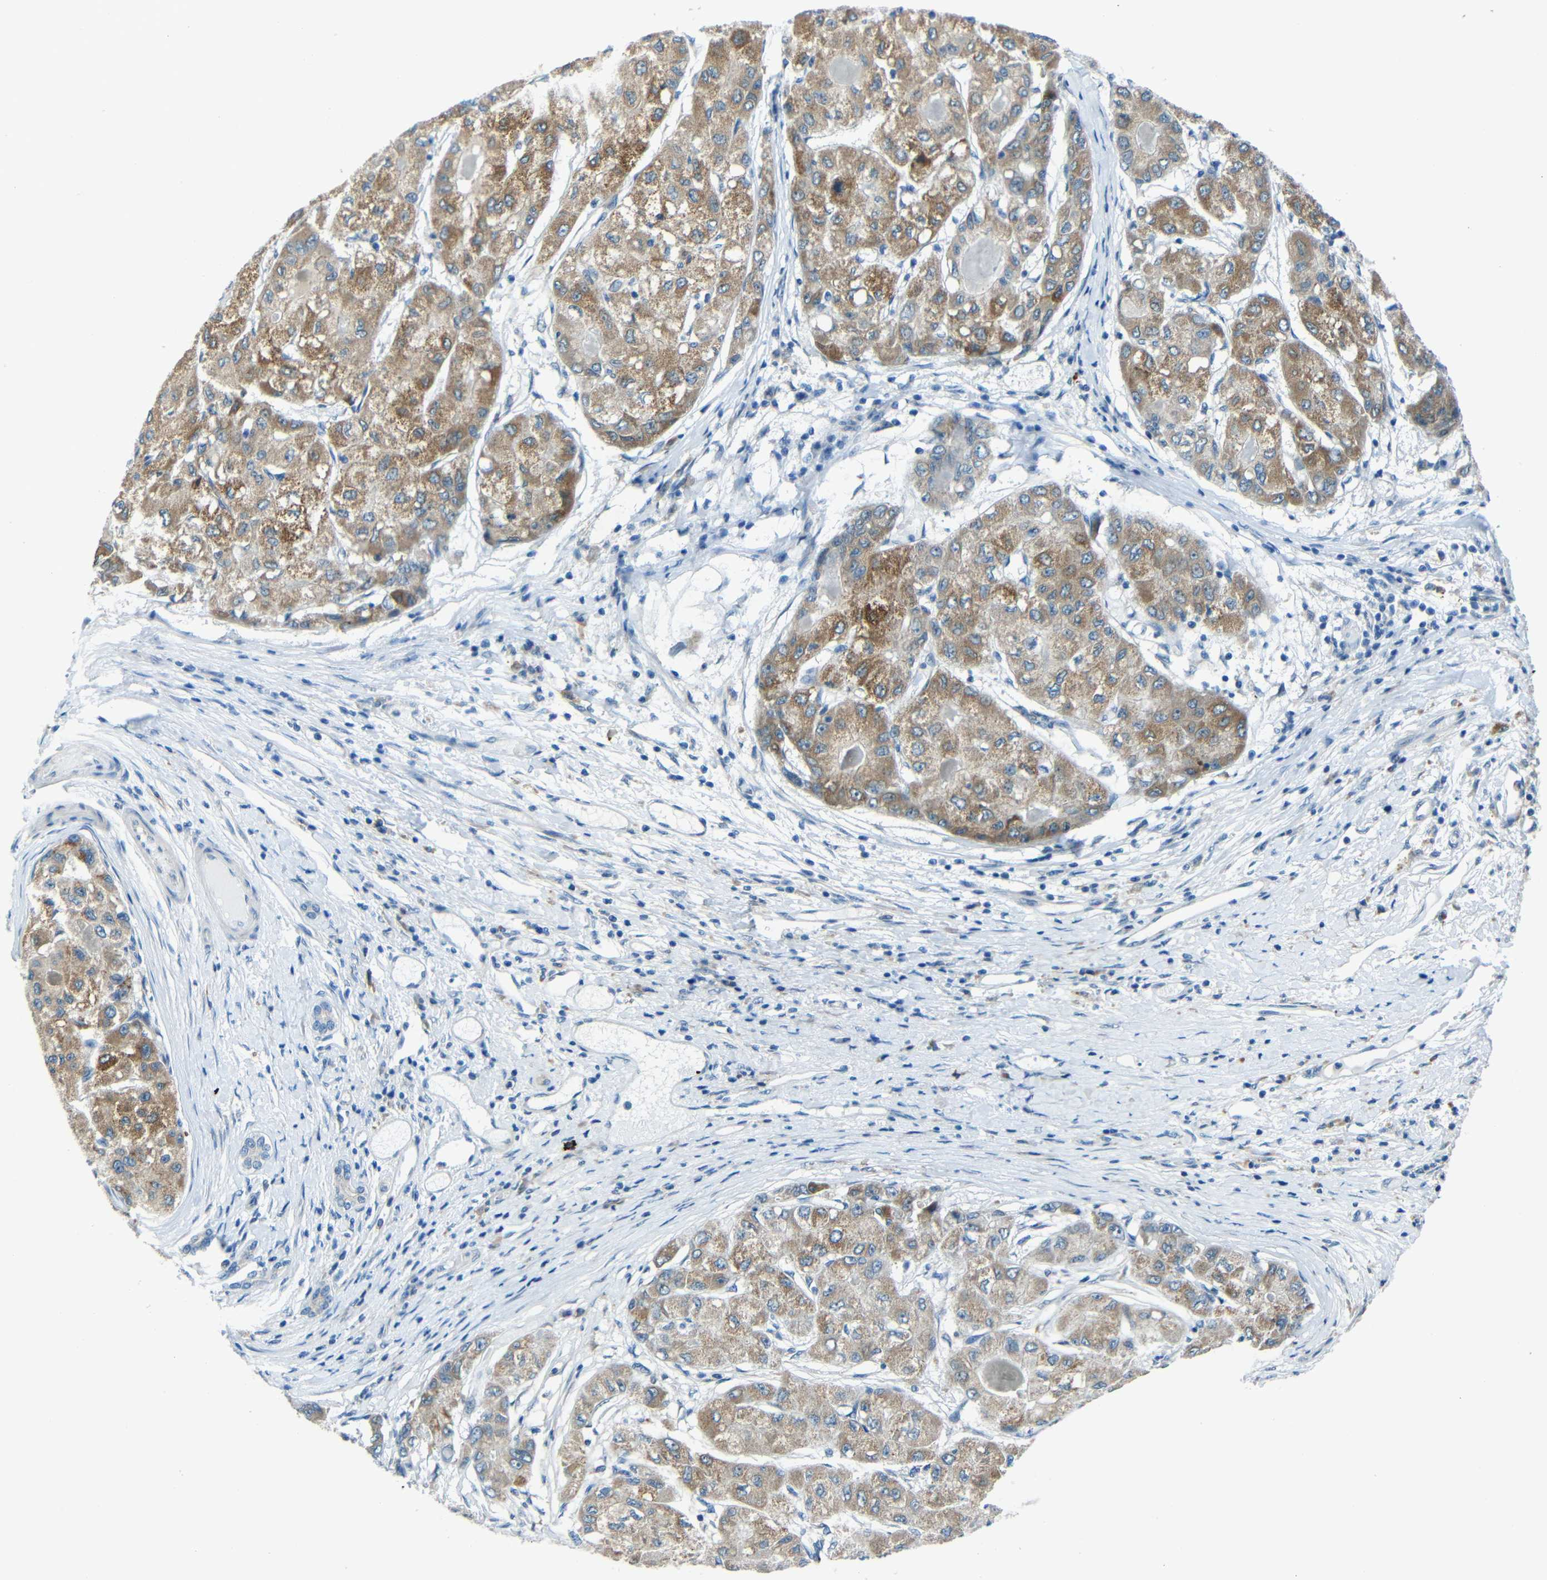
{"staining": {"intensity": "moderate", "quantity": ">75%", "location": "cytoplasmic/membranous"}, "tissue": "liver cancer", "cell_type": "Tumor cells", "image_type": "cancer", "snomed": [{"axis": "morphology", "description": "Carcinoma, Hepatocellular, NOS"}, {"axis": "topography", "description": "Liver"}], "caption": "IHC (DAB) staining of liver cancer demonstrates moderate cytoplasmic/membranous protein expression in approximately >75% of tumor cells.", "gene": "ANKRD22", "patient": {"sex": "male", "age": 80}}